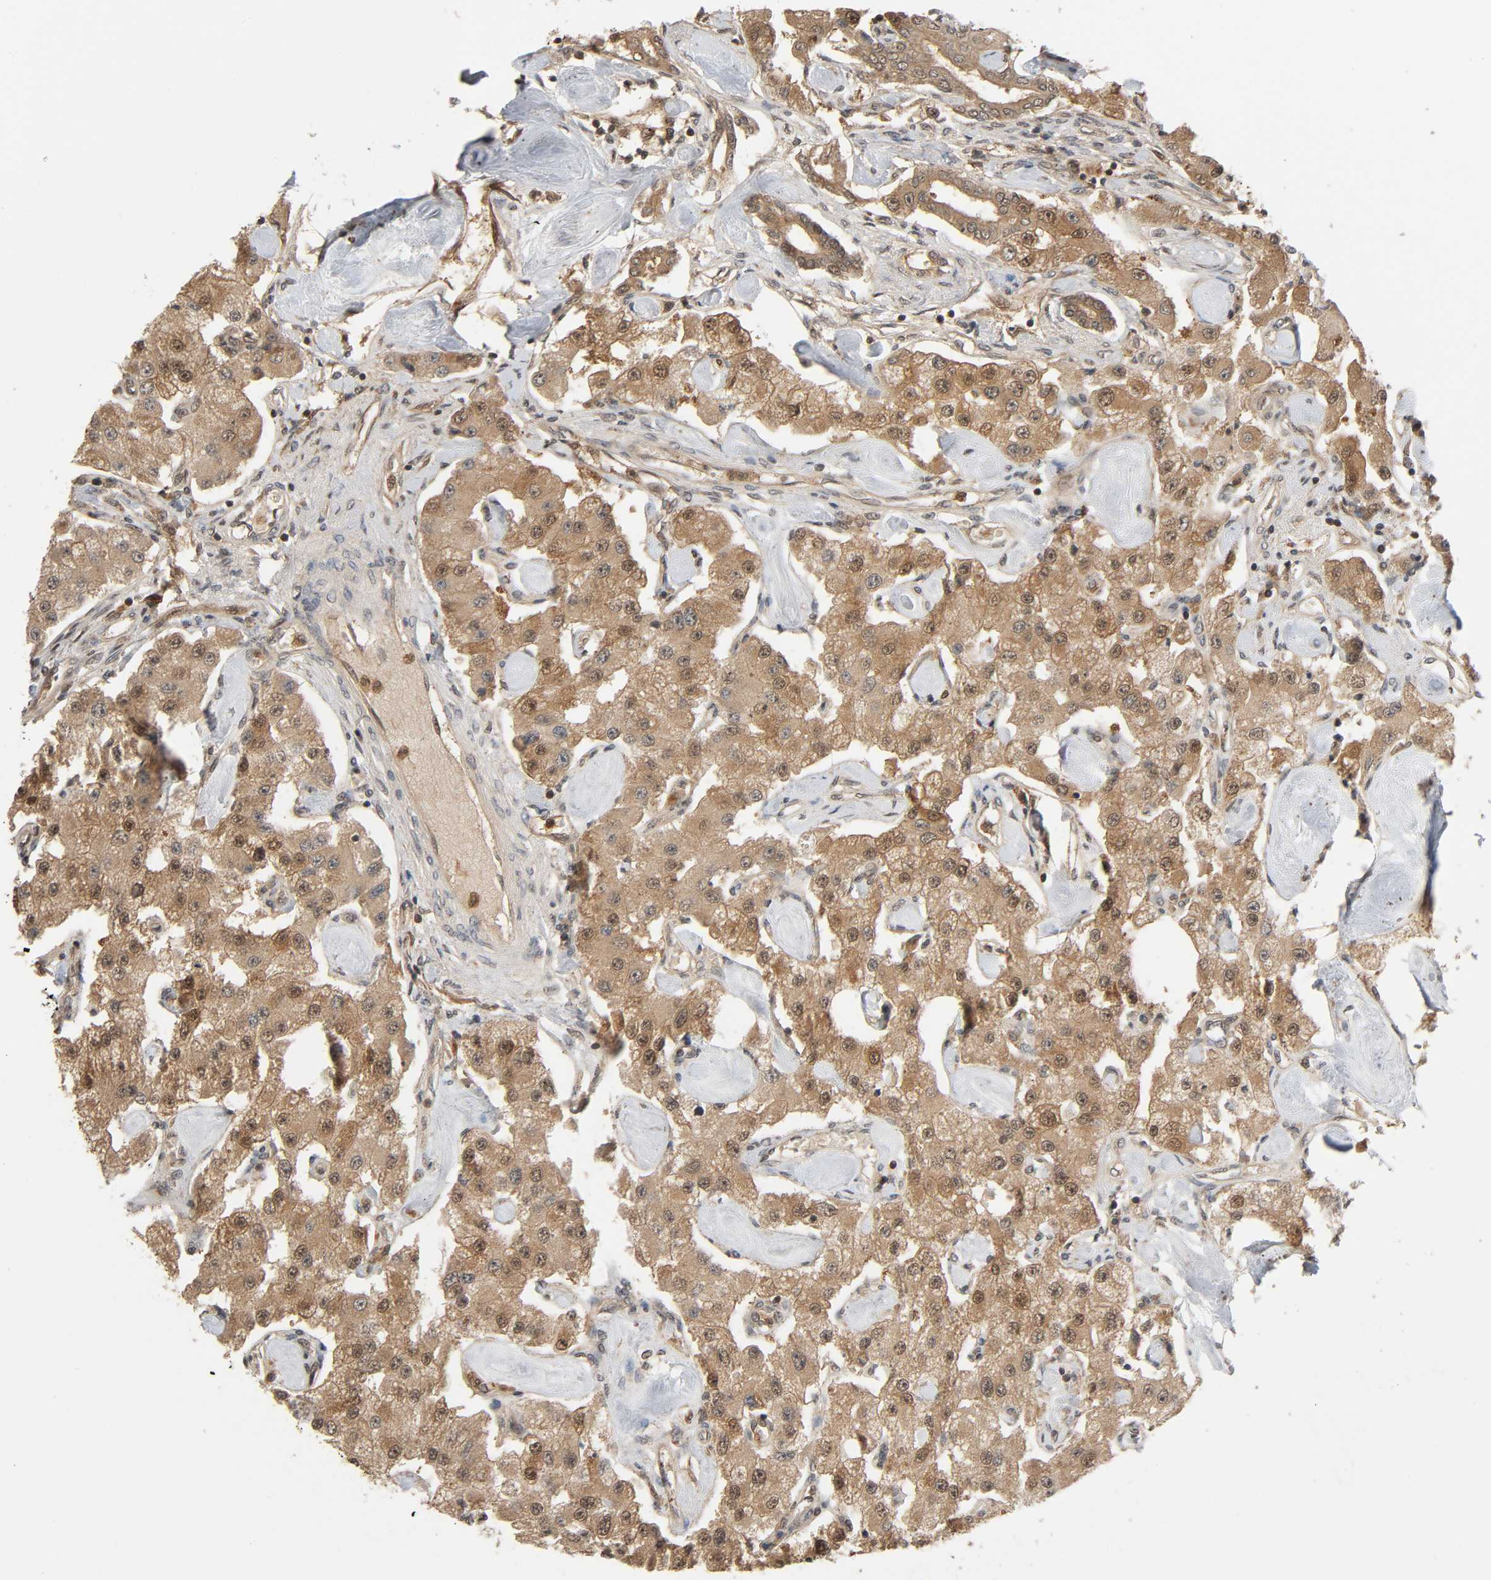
{"staining": {"intensity": "moderate", "quantity": "25%-75%", "location": "cytoplasmic/membranous,nuclear"}, "tissue": "carcinoid", "cell_type": "Tumor cells", "image_type": "cancer", "snomed": [{"axis": "morphology", "description": "Carcinoid, malignant, NOS"}, {"axis": "topography", "description": "Pancreas"}], "caption": "DAB (3,3'-diaminobenzidine) immunohistochemical staining of malignant carcinoid reveals moderate cytoplasmic/membranous and nuclear protein expression in about 25%-75% of tumor cells.", "gene": "NEDD8", "patient": {"sex": "male", "age": 41}}